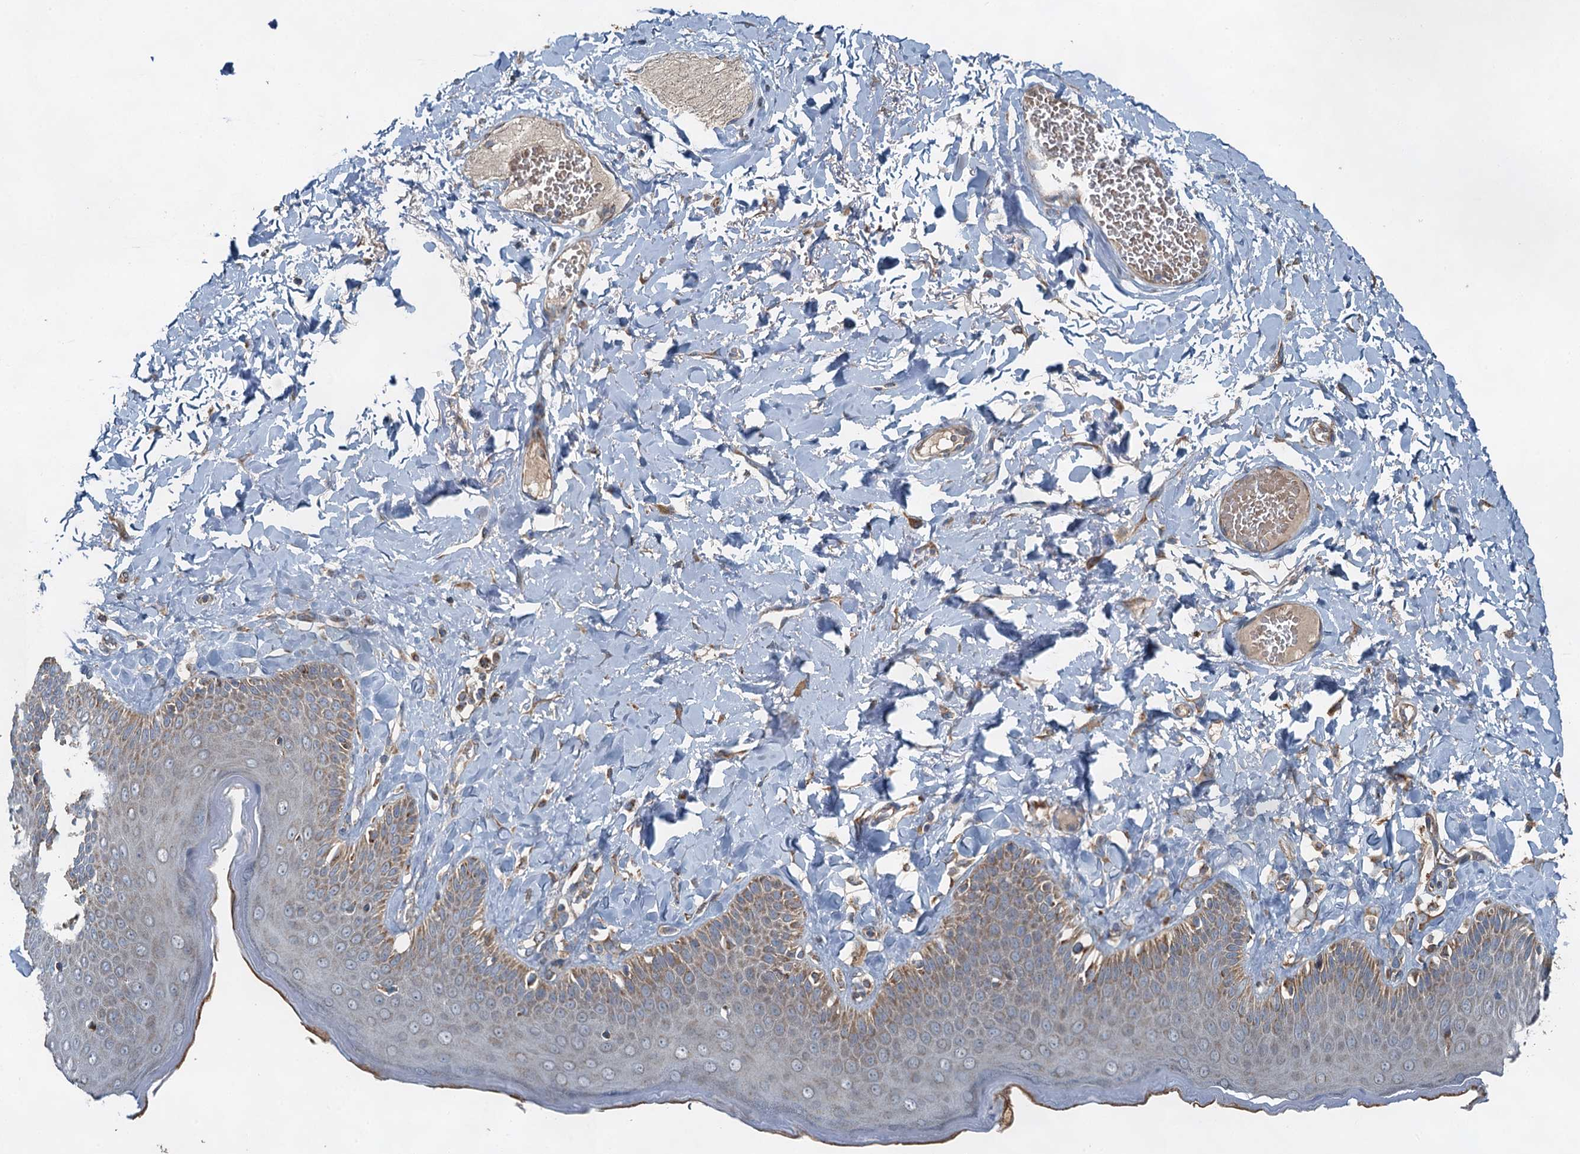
{"staining": {"intensity": "moderate", "quantity": "25%-75%", "location": "cytoplasmic/membranous"}, "tissue": "skin", "cell_type": "Epidermal cells", "image_type": "normal", "snomed": [{"axis": "morphology", "description": "Normal tissue, NOS"}, {"axis": "topography", "description": "Anal"}], "caption": "The photomicrograph shows immunohistochemical staining of benign skin. There is moderate cytoplasmic/membranous positivity is seen in about 25%-75% of epidermal cells.", "gene": "HAUS2", "patient": {"sex": "male", "age": 69}}